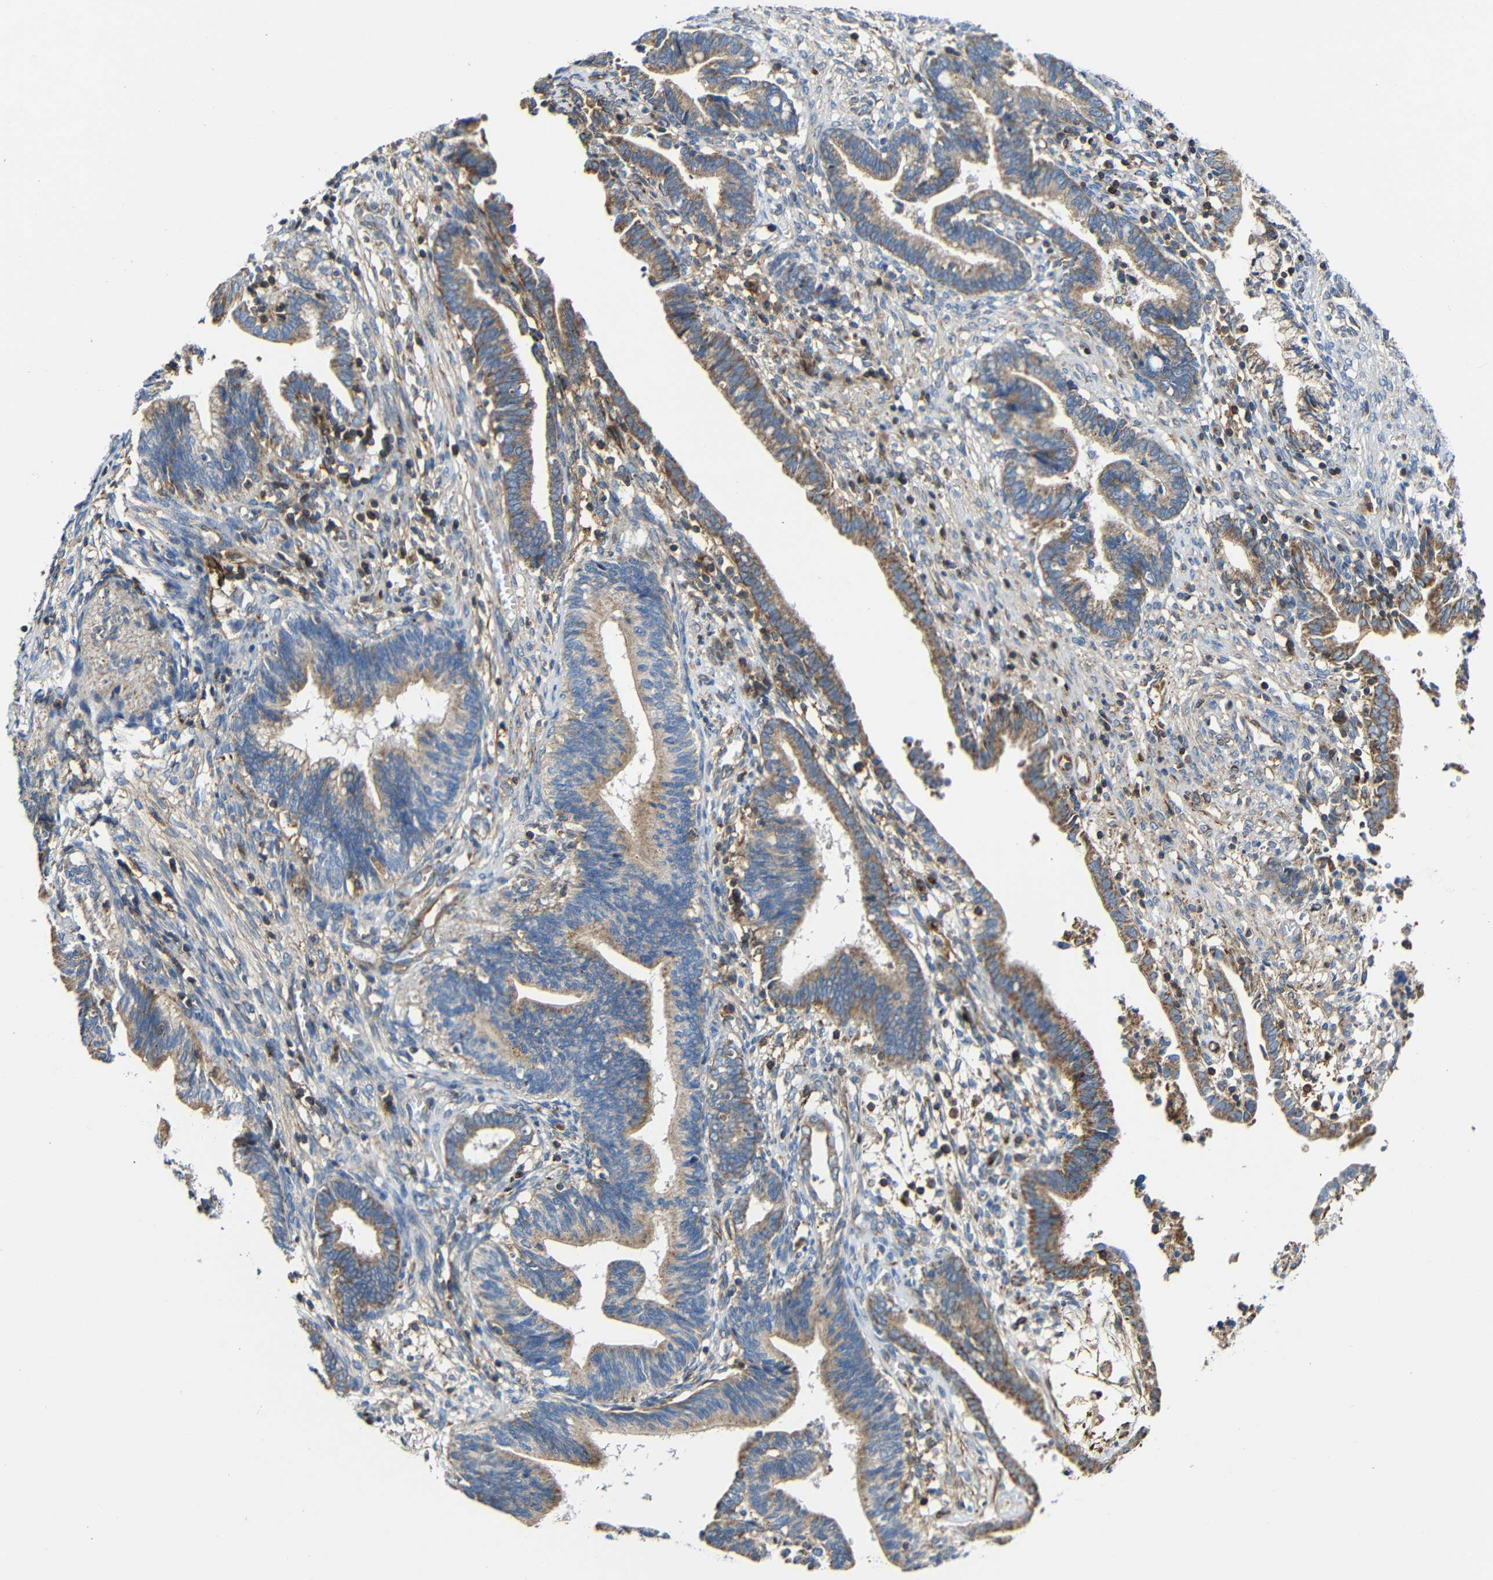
{"staining": {"intensity": "moderate", "quantity": ">75%", "location": "cytoplasmic/membranous"}, "tissue": "cervical cancer", "cell_type": "Tumor cells", "image_type": "cancer", "snomed": [{"axis": "morphology", "description": "Adenocarcinoma, NOS"}, {"axis": "topography", "description": "Cervix"}], "caption": "Adenocarcinoma (cervical) tissue exhibits moderate cytoplasmic/membranous positivity in approximately >75% of tumor cells, visualized by immunohistochemistry. (DAB (3,3'-diaminobenzidine) IHC, brown staining for protein, blue staining for nuclei).", "gene": "IGSF10", "patient": {"sex": "female", "age": 44}}